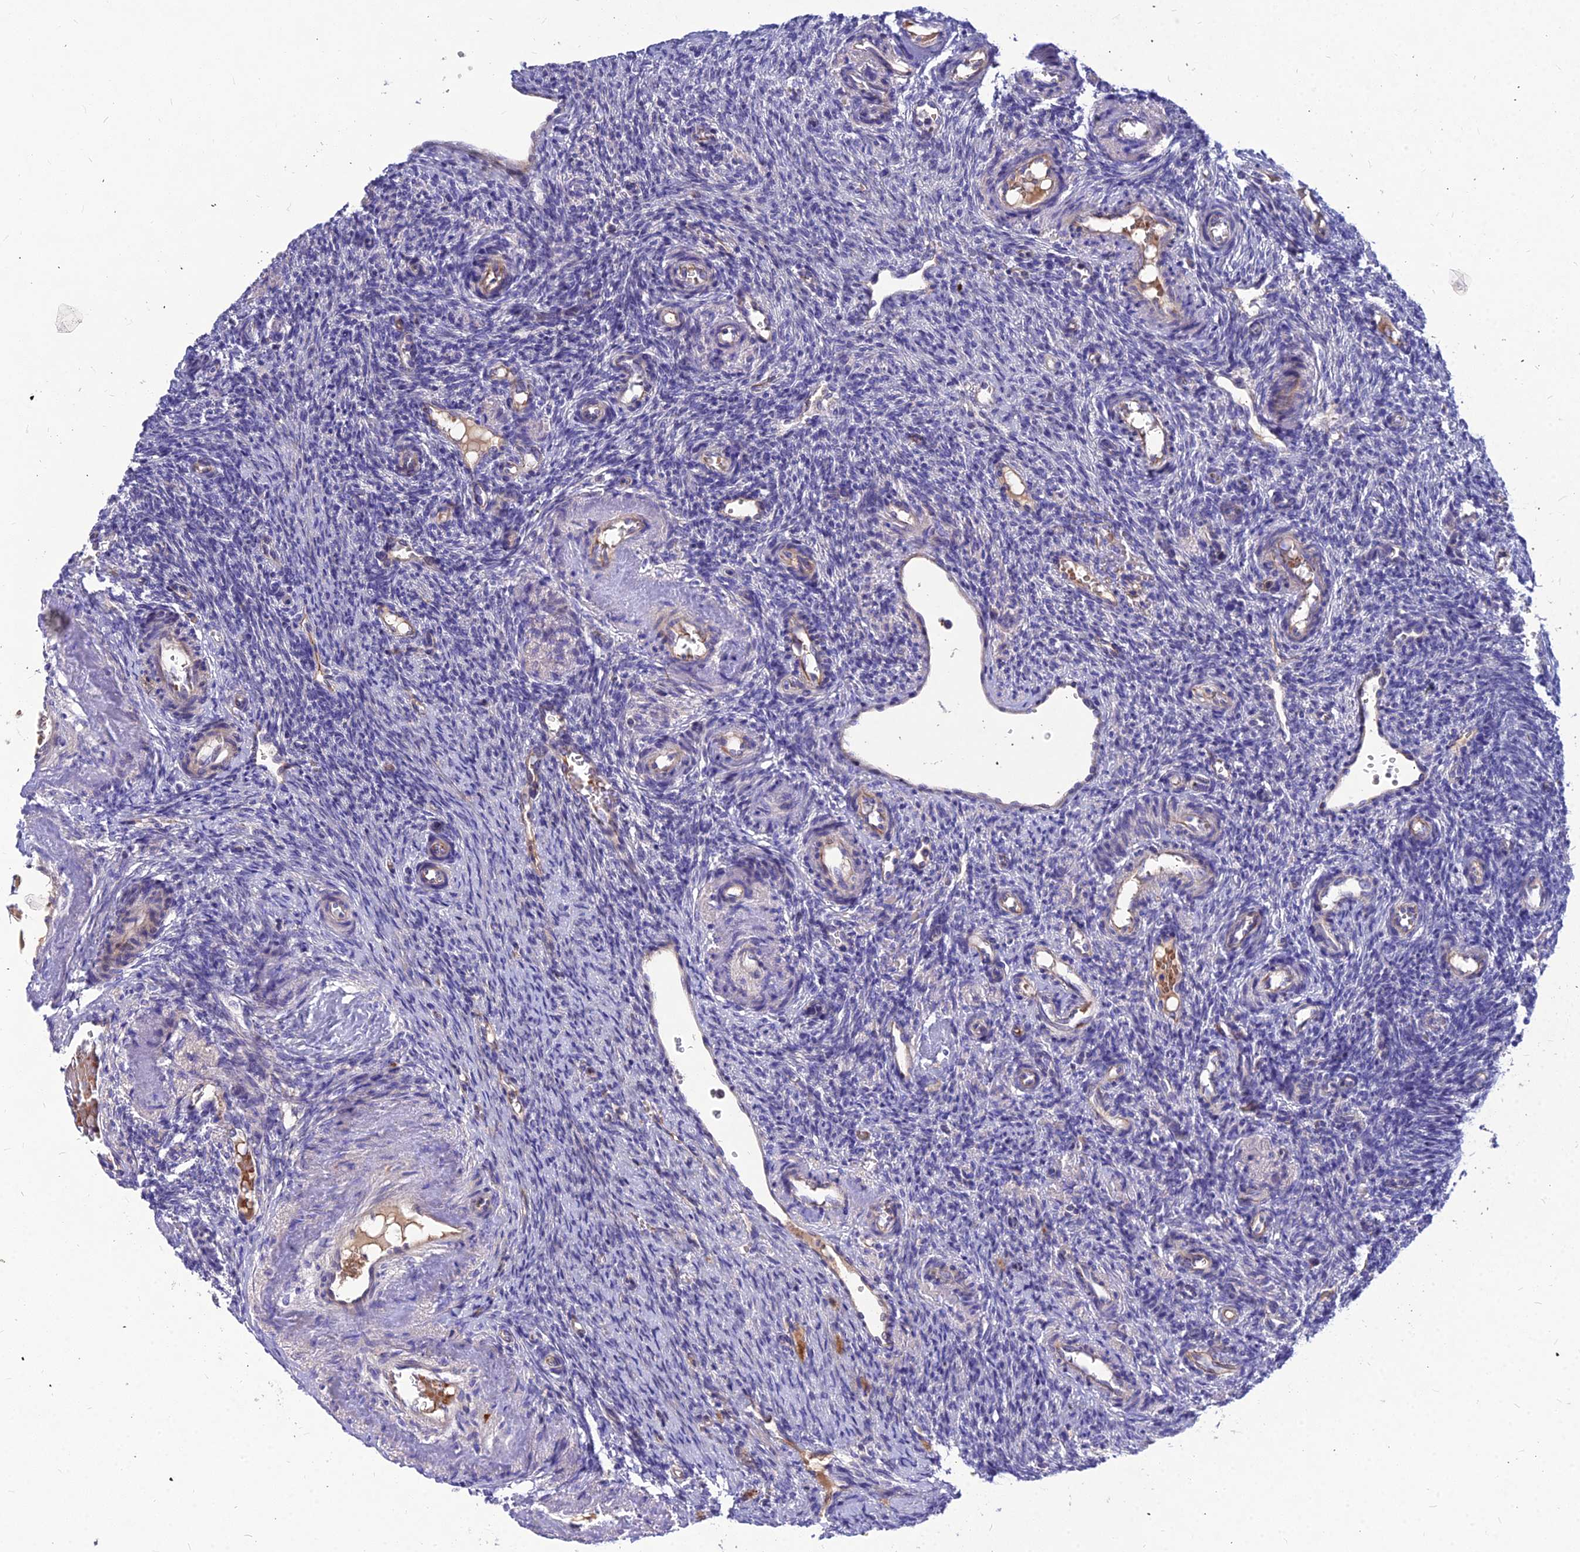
{"staining": {"intensity": "negative", "quantity": "none", "location": "none"}, "tissue": "ovary", "cell_type": "Ovarian stroma cells", "image_type": "normal", "snomed": [{"axis": "morphology", "description": "Normal tissue, NOS"}, {"axis": "topography", "description": "Ovary"}], "caption": "IHC histopathology image of unremarkable human ovary stained for a protein (brown), which displays no positivity in ovarian stroma cells. (Stains: DAB (3,3'-diaminobenzidine) IHC with hematoxylin counter stain, Microscopy: brightfield microscopy at high magnification).", "gene": "DMRTA1", "patient": {"sex": "female", "age": 41}}